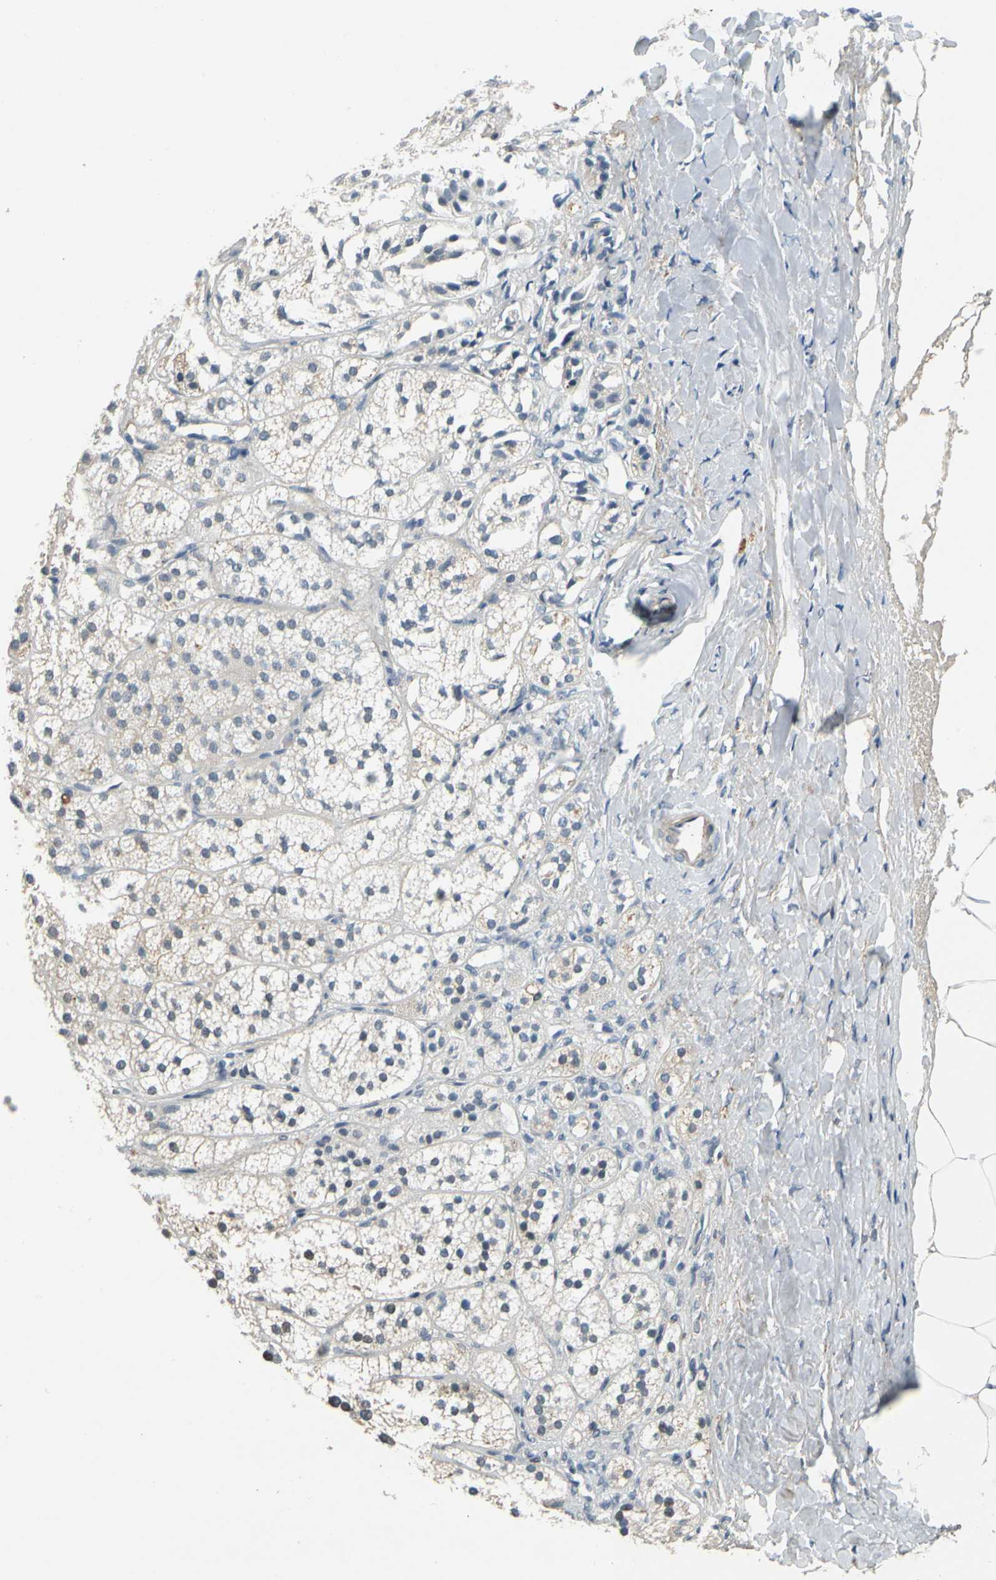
{"staining": {"intensity": "moderate", "quantity": ">75%", "location": "cytoplasmic/membranous,nuclear"}, "tissue": "adrenal gland", "cell_type": "Glandular cells", "image_type": "normal", "snomed": [{"axis": "morphology", "description": "Normal tissue, NOS"}, {"axis": "topography", "description": "Adrenal gland"}], "caption": "Benign adrenal gland displays moderate cytoplasmic/membranous,nuclear staining in about >75% of glandular cells, visualized by immunohistochemistry. Immunohistochemistry stains the protein of interest in brown and the nuclei are stained blue.", "gene": "POGZ", "patient": {"sex": "female", "age": 71}}